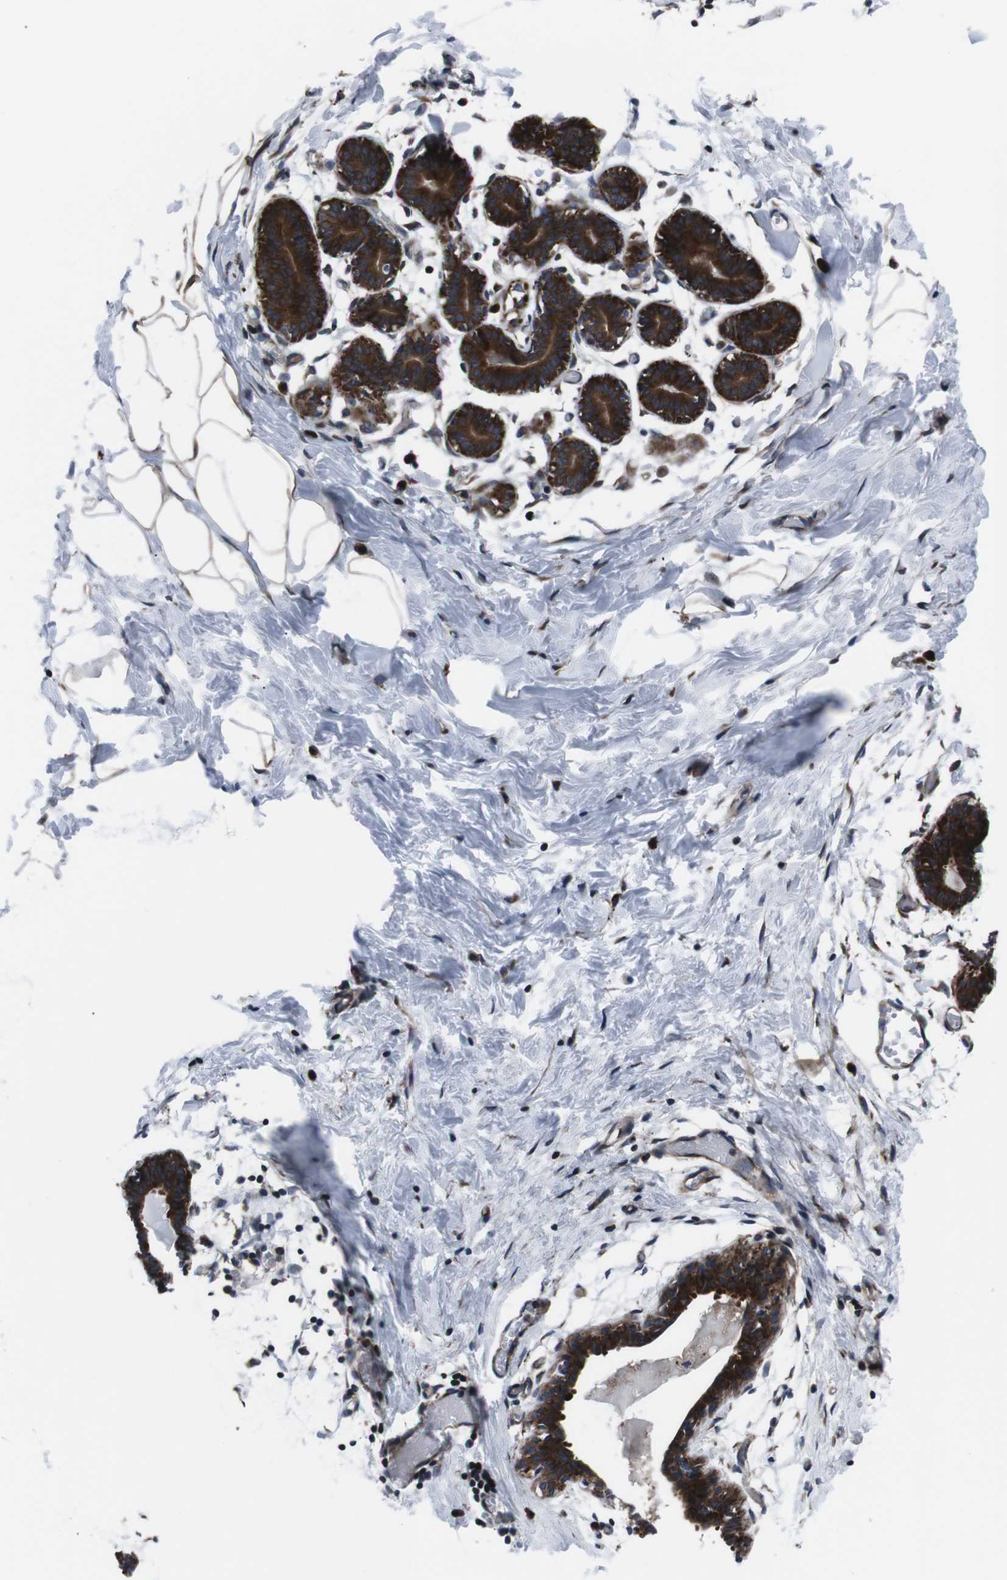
{"staining": {"intensity": "moderate", "quantity": ">75%", "location": "cytoplasmic/membranous"}, "tissue": "breast", "cell_type": "Adipocytes", "image_type": "normal", "snomed": [{"axis": "morphology", "description": "Normal tissue, NOS"}, {"axis": "topography", "description": "Breast"}], "caption": "Immunohistochemistry photomicrograph of unremarkable breast: human breast stained using immunohistochemistry (IHC) reveals medium levels of moderate protein expression localized specifically in the cytoplasmic/membranous of adipocytes, appearing as a cytoplasmic/membranous brown color.", "gene": "EIF4A2", "patient": {"sex": "female", "age": 27}}